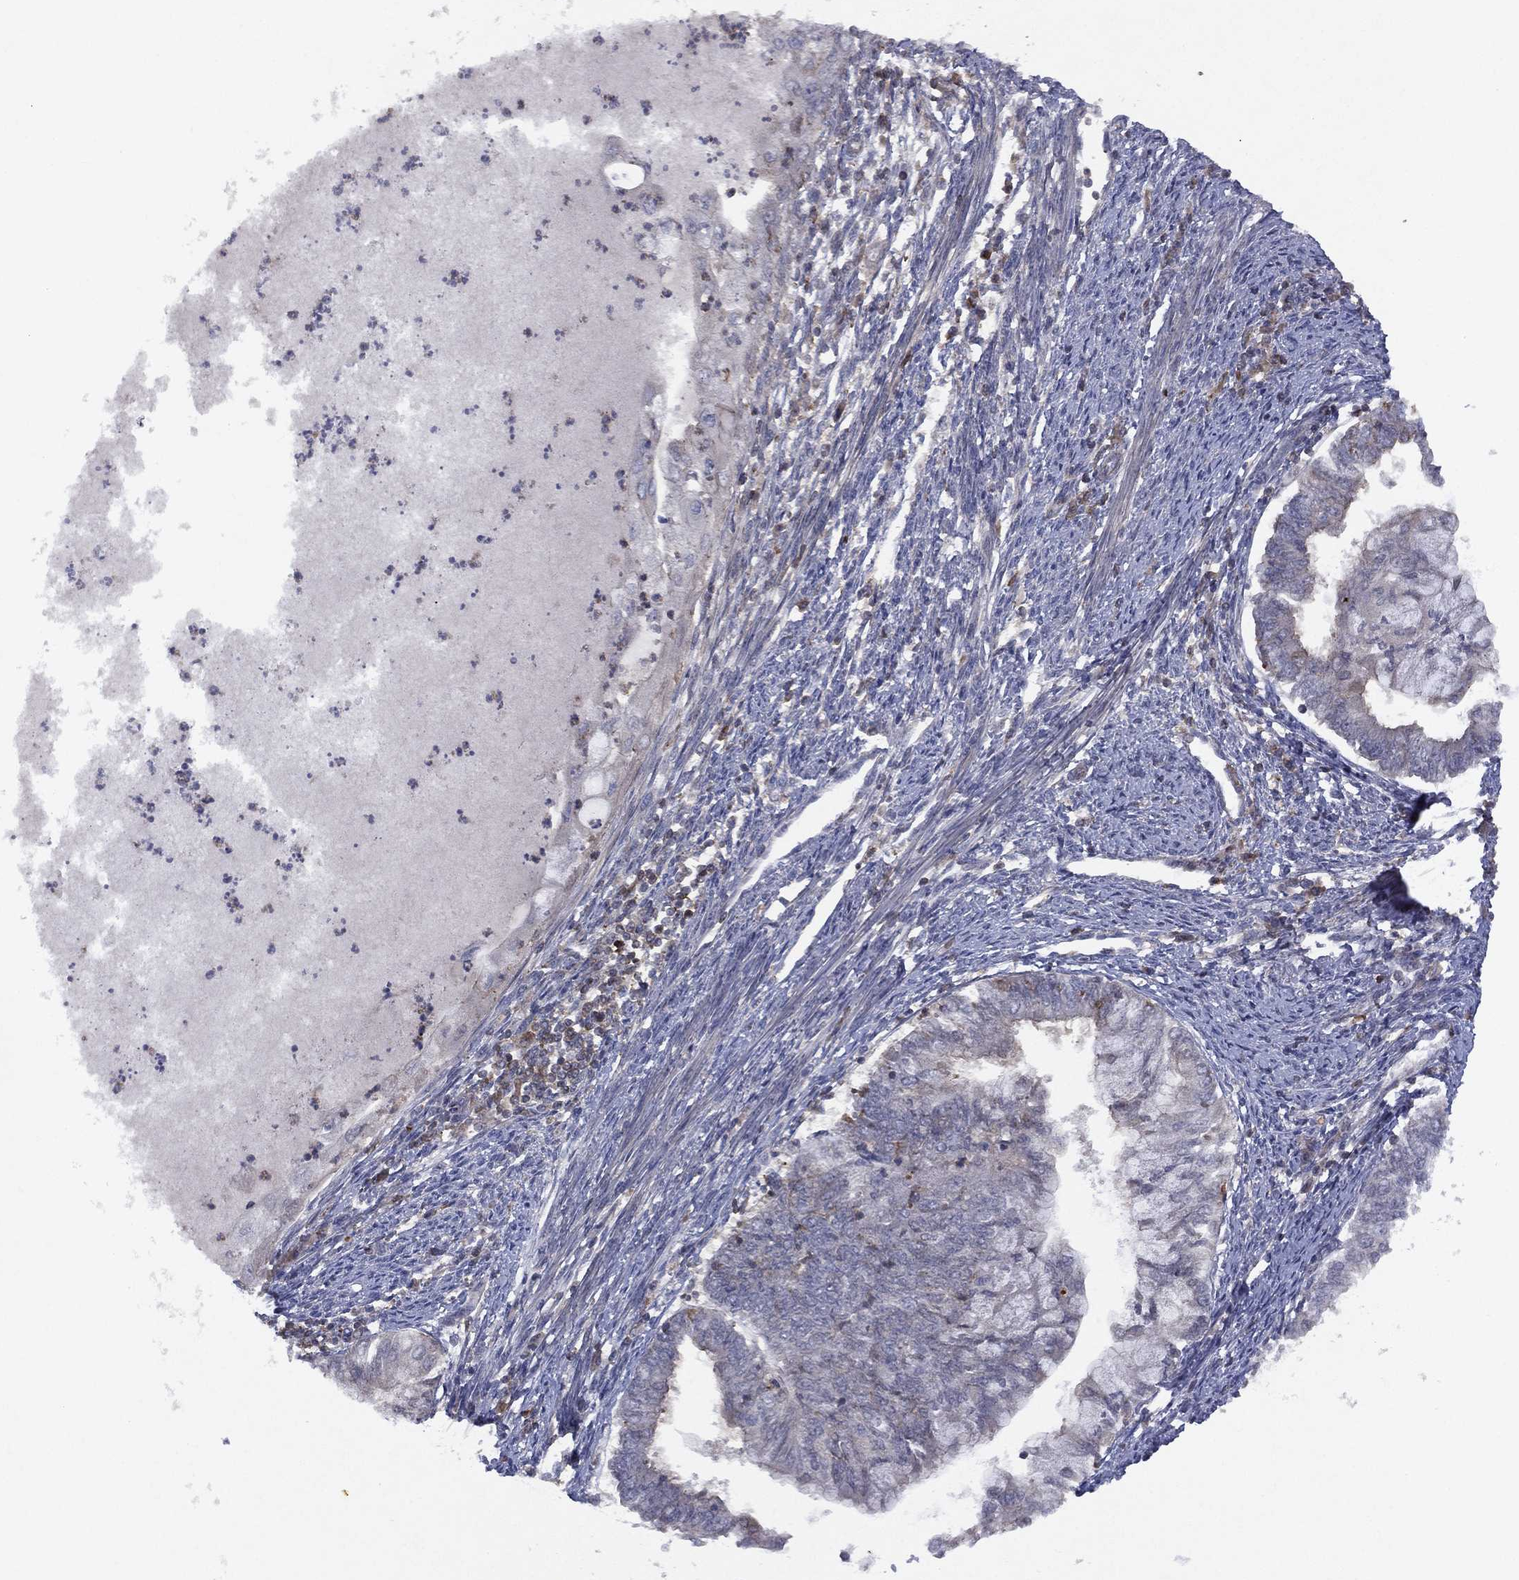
{"staining": {"intensity": "negative", "quantity": "none", "location": "none"}, "tissue": "endometrial cancer", "cell_type": "Tumor cells", "image_type": "cancer", "snomed": [{"axis": "morphology", "description": "Adenocarcinoma, NOS"}, {"axis": "topography", "description": "Endometrium"}], "caption": "A photomicrograph of endometrial cancer stained for a protein exhibits no brown staining in tumor cells. (DAB (3,3'-diaminobenzidine) immunohistochemistry (IHC), high magnification).", "gene": "DOCK8", "patient": {"sex": "female", "age": 59}}